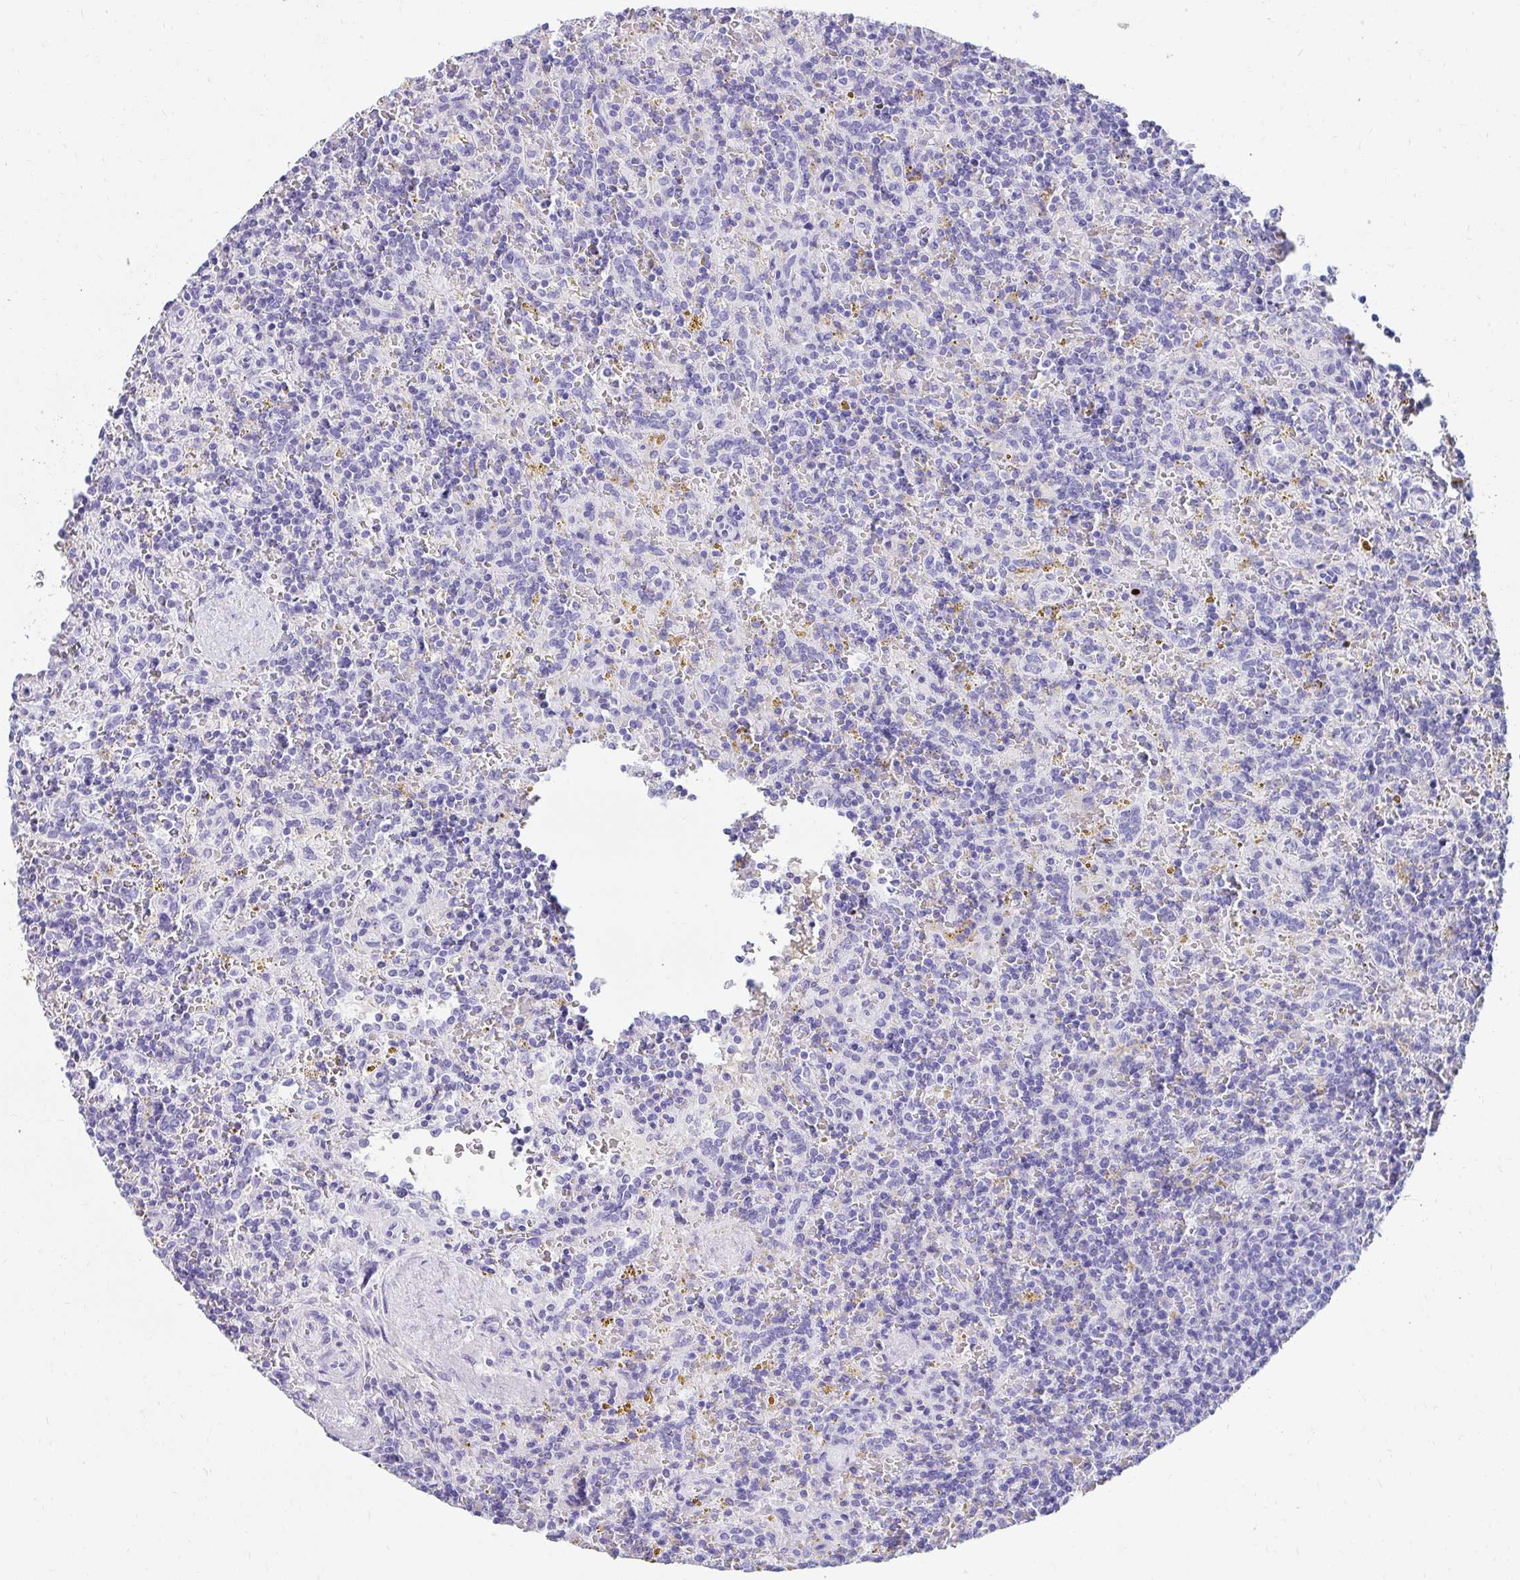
{"staining": {"intensity": "negative", "quantity": "none", "location": "none"}, "tissue": "lymphoma", "cell_type": "Tumor cells", "image_type": "cancer", "snomed": [{"axis": "morphology", "description": "Malignant lymphoma, non-Hodgkin's type, Low grade"}, {"axis": "topography", "description": "Spleen"}], "caption": "Tumor cells are negative for brown protein staining in lymphoma. (Brightfield microscopy of DAB (3,3'-diaminobenzidine) immunohistochemistry (IHC) at high magnification).", "gene": "SEC14L3", "patient": {"sex": "male", "age": 67}}